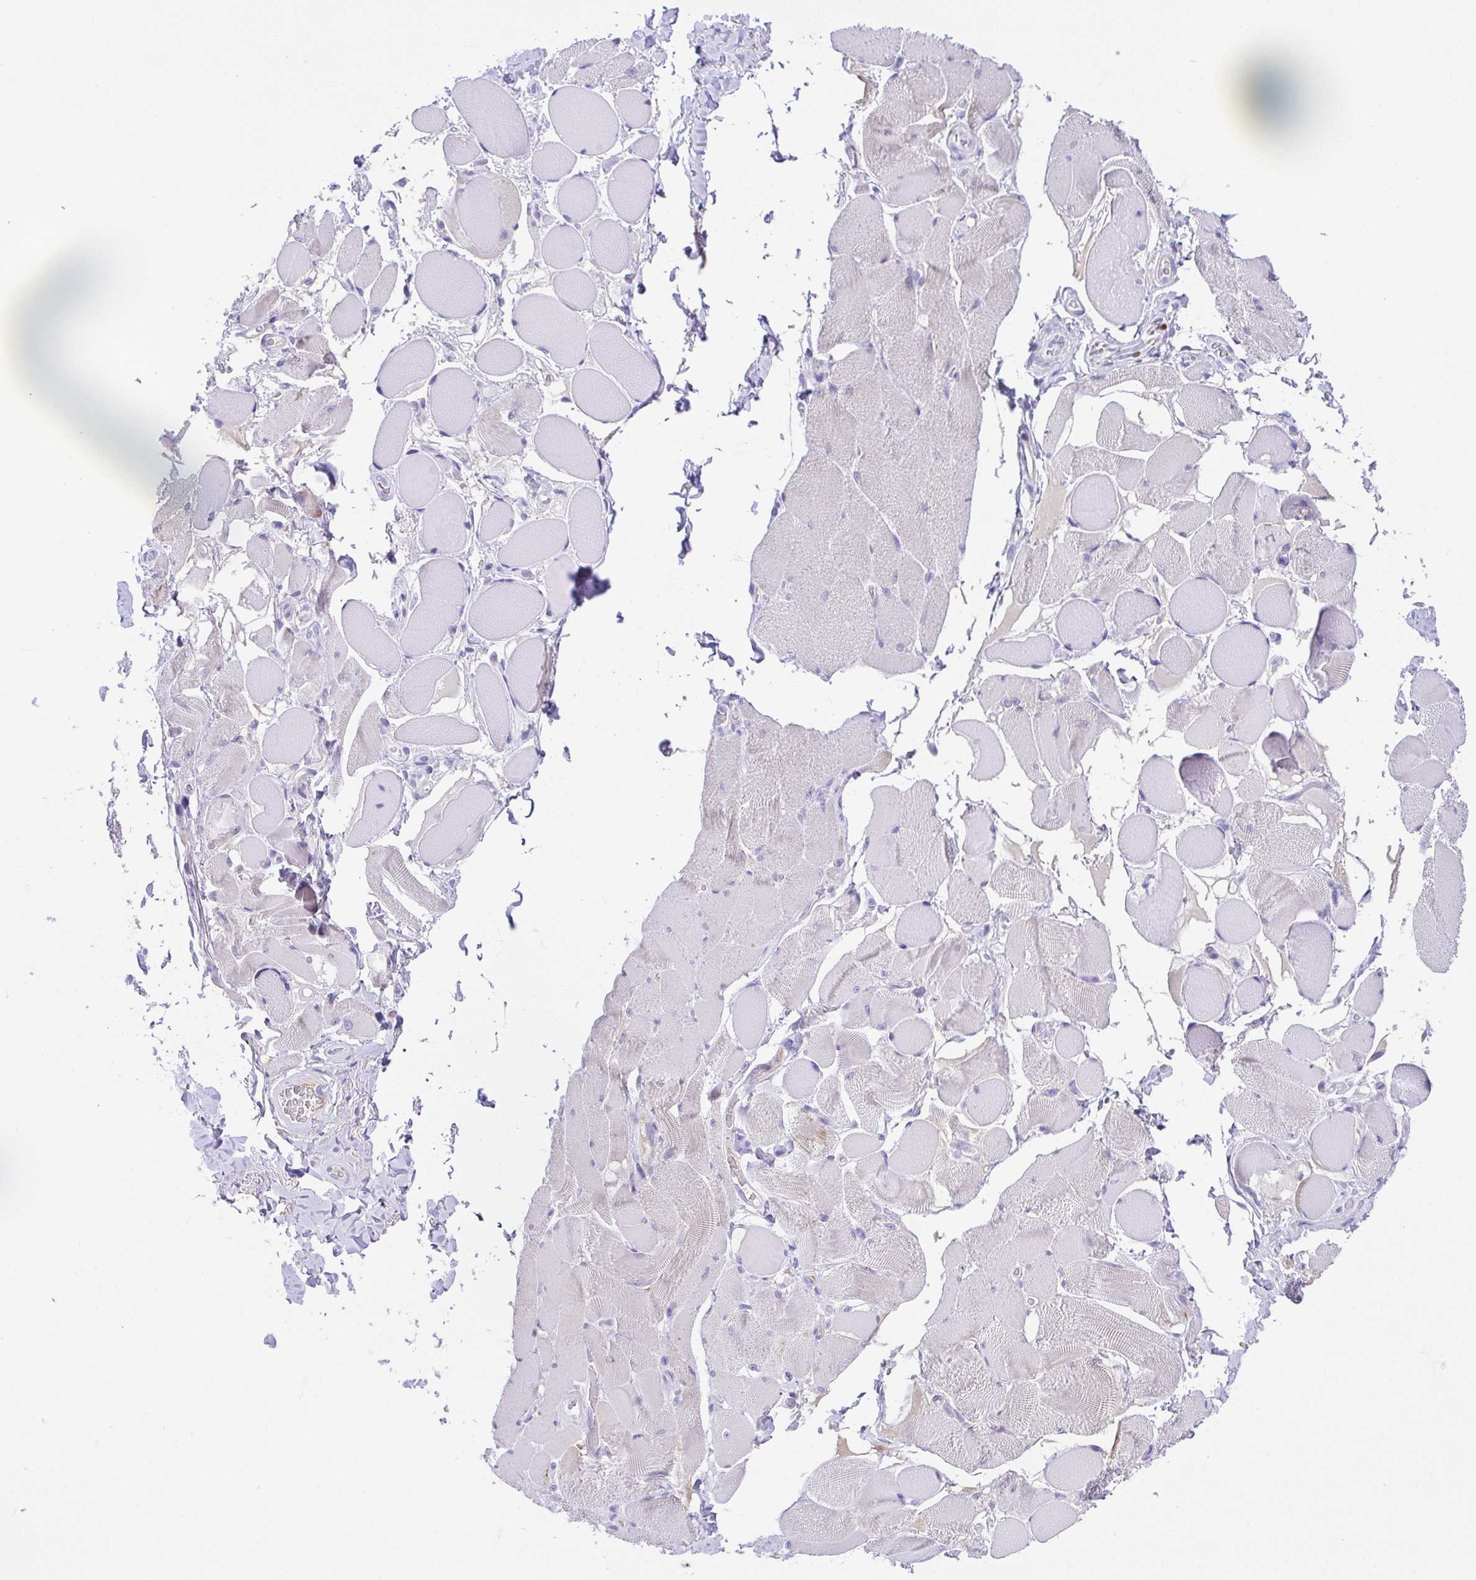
{"staining": {"intensity": "negative", "quantity": "none", "location": "none"}, "tissue": "skeletal muscle", "cell_type": "Myocytes", "image_type": "normal", "snomed": [{"axis": "morphology", "description": "Normal tissue, NOS"}, {"axis": "topography", "description": "Skeletal muscle"}, {"axis": "topography", "description": "Anal"}, {"axis": "topography", "description": "Peripheral nerve tissue"}], "caption": "This is a photomicrograph of immunohistochemistry staining of normal skeletal muscle, which shows no staining in myocytes. (Stains: DAB immunohistochemistry with hematoxylin counter stain, Microscopy: brightfield microscopy at high magnification).", "gene": "SPATA4", "patient": {"sex": "male", "age": 53}}